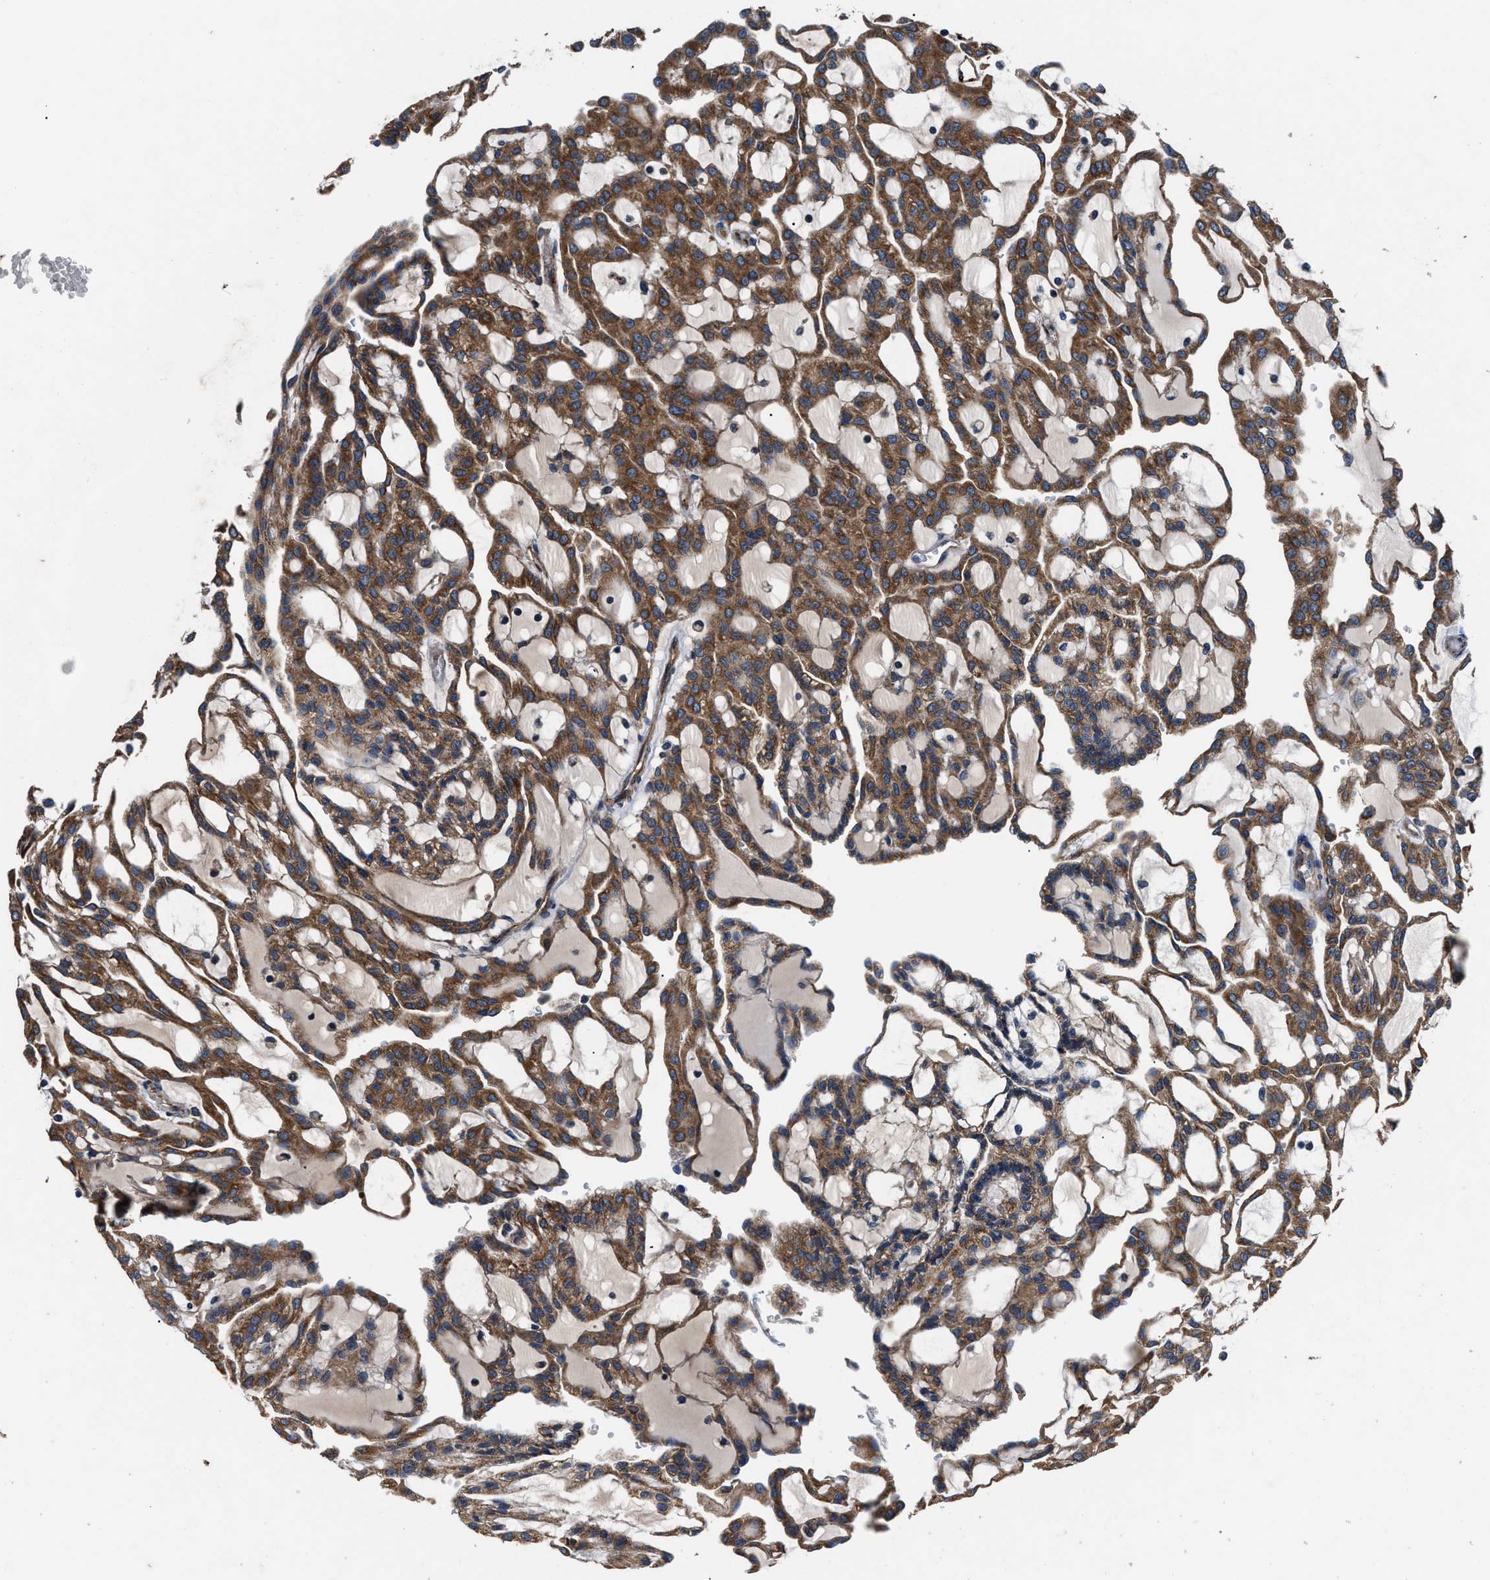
{"staining": {"intensity": "strong", "quantity": ">75%", "location": "cytoplasmic/membranous"}, "tissue": "renal cancer", "cell_type": "Tumor cells", "image_type": "cancer", "snomed": [{"axis": "morphology", "description": "Adenocarcinoma, NOS"}, {"axis": "topography", "description": "Kidney"}], "caption": "The immunohistochemical stain shows strong cytoplasmic/membranous expression in tumor cells of renal cancer (adenocarcinoma) tissue.", "gene": "DHRS7B", "patient": {"sex": "male", "age": 63}}